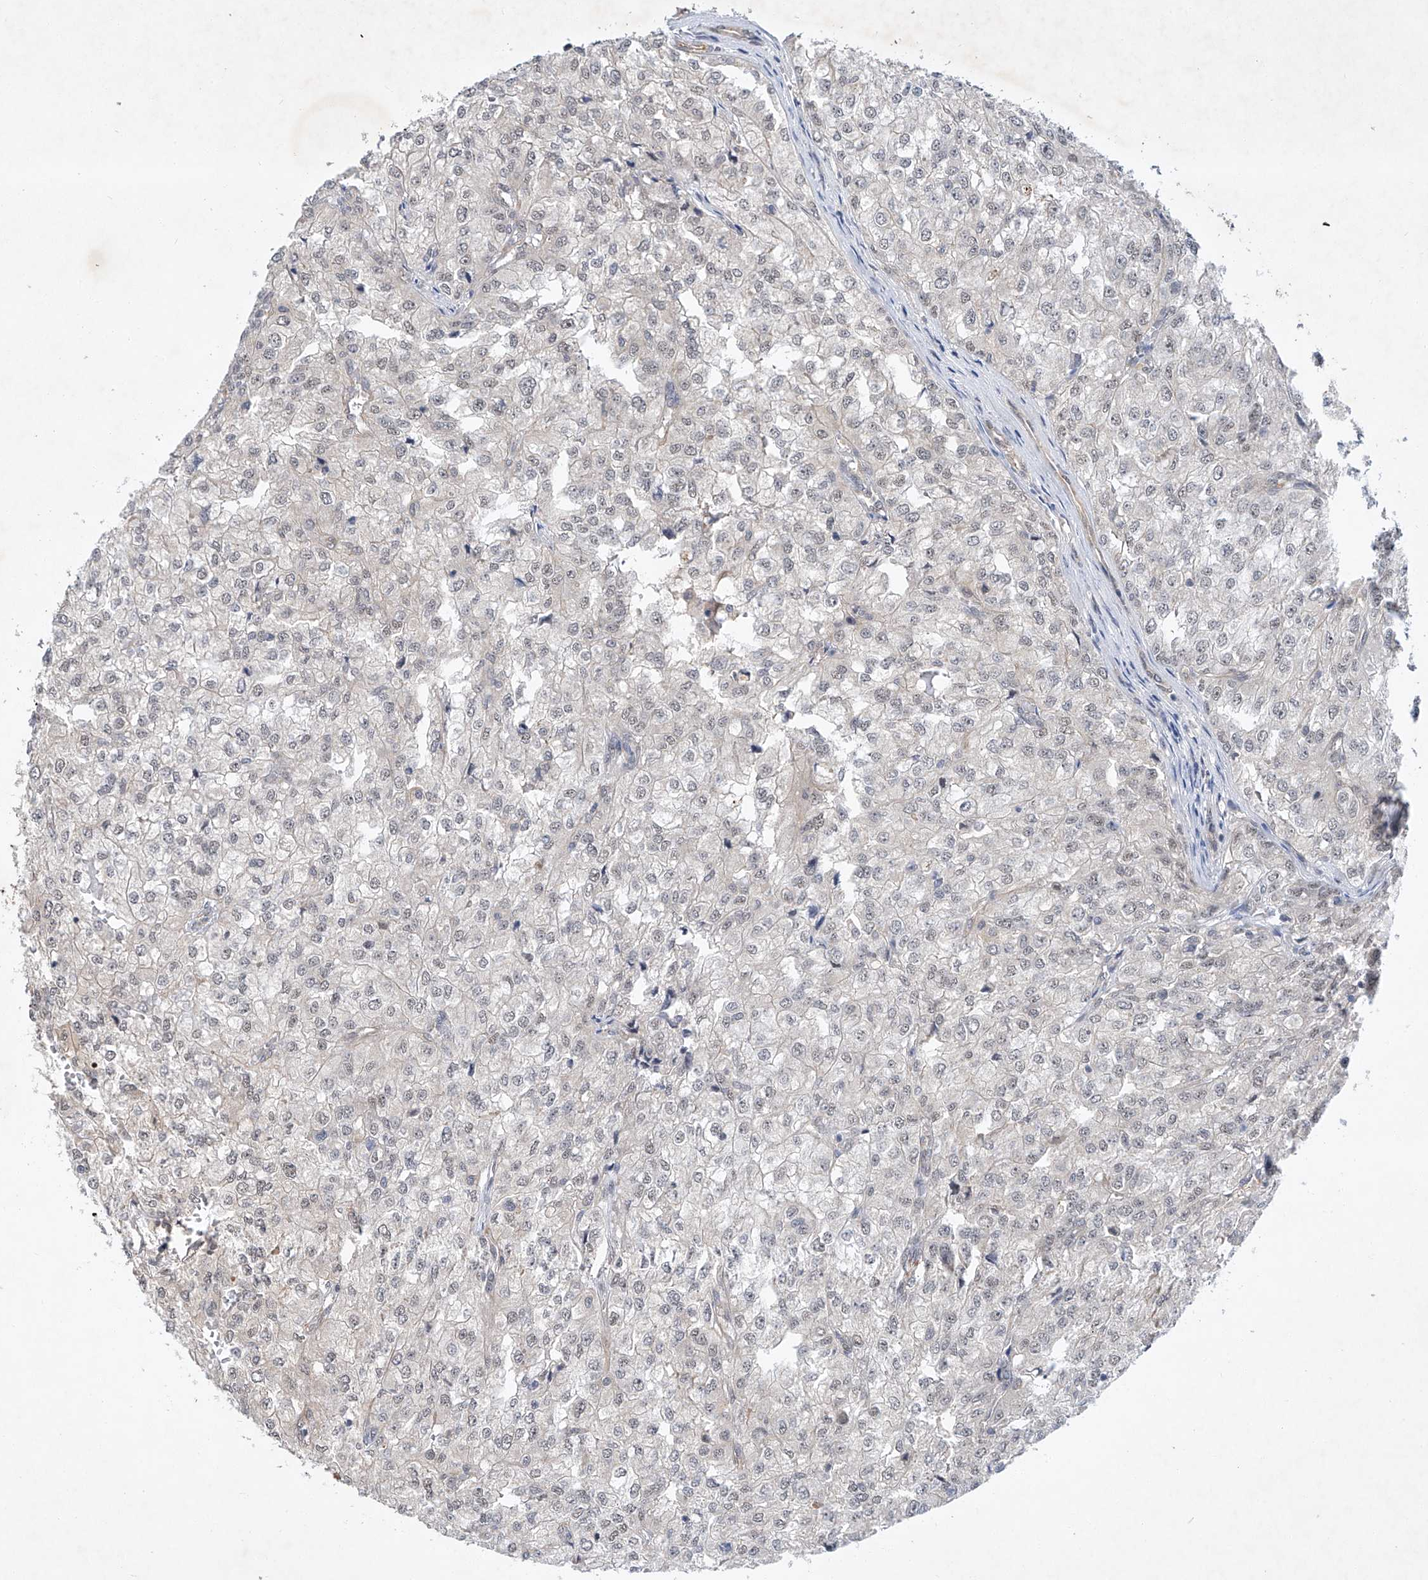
{"staining": {"intensity": "negative", "quantity": "none", "location": "none"}, "tissue": "renal cancer", "cell_type": "Tumor cells", "image_type": "cancer", "snomed": [{"axis": "morphology", "description": "Adenocarcinoma, NOS"}, {"axis": "topography", "description": "Kidney"}], "caption": "Tumor cells show no significant positivity in adenocarcinoma (renal). (DAB (3,3'-diaminobenzidine) IHC visualized using brightfield microscopy, high magnification).", "gene": "AMD1", "patient": {"sex": "female", "age": 54}}